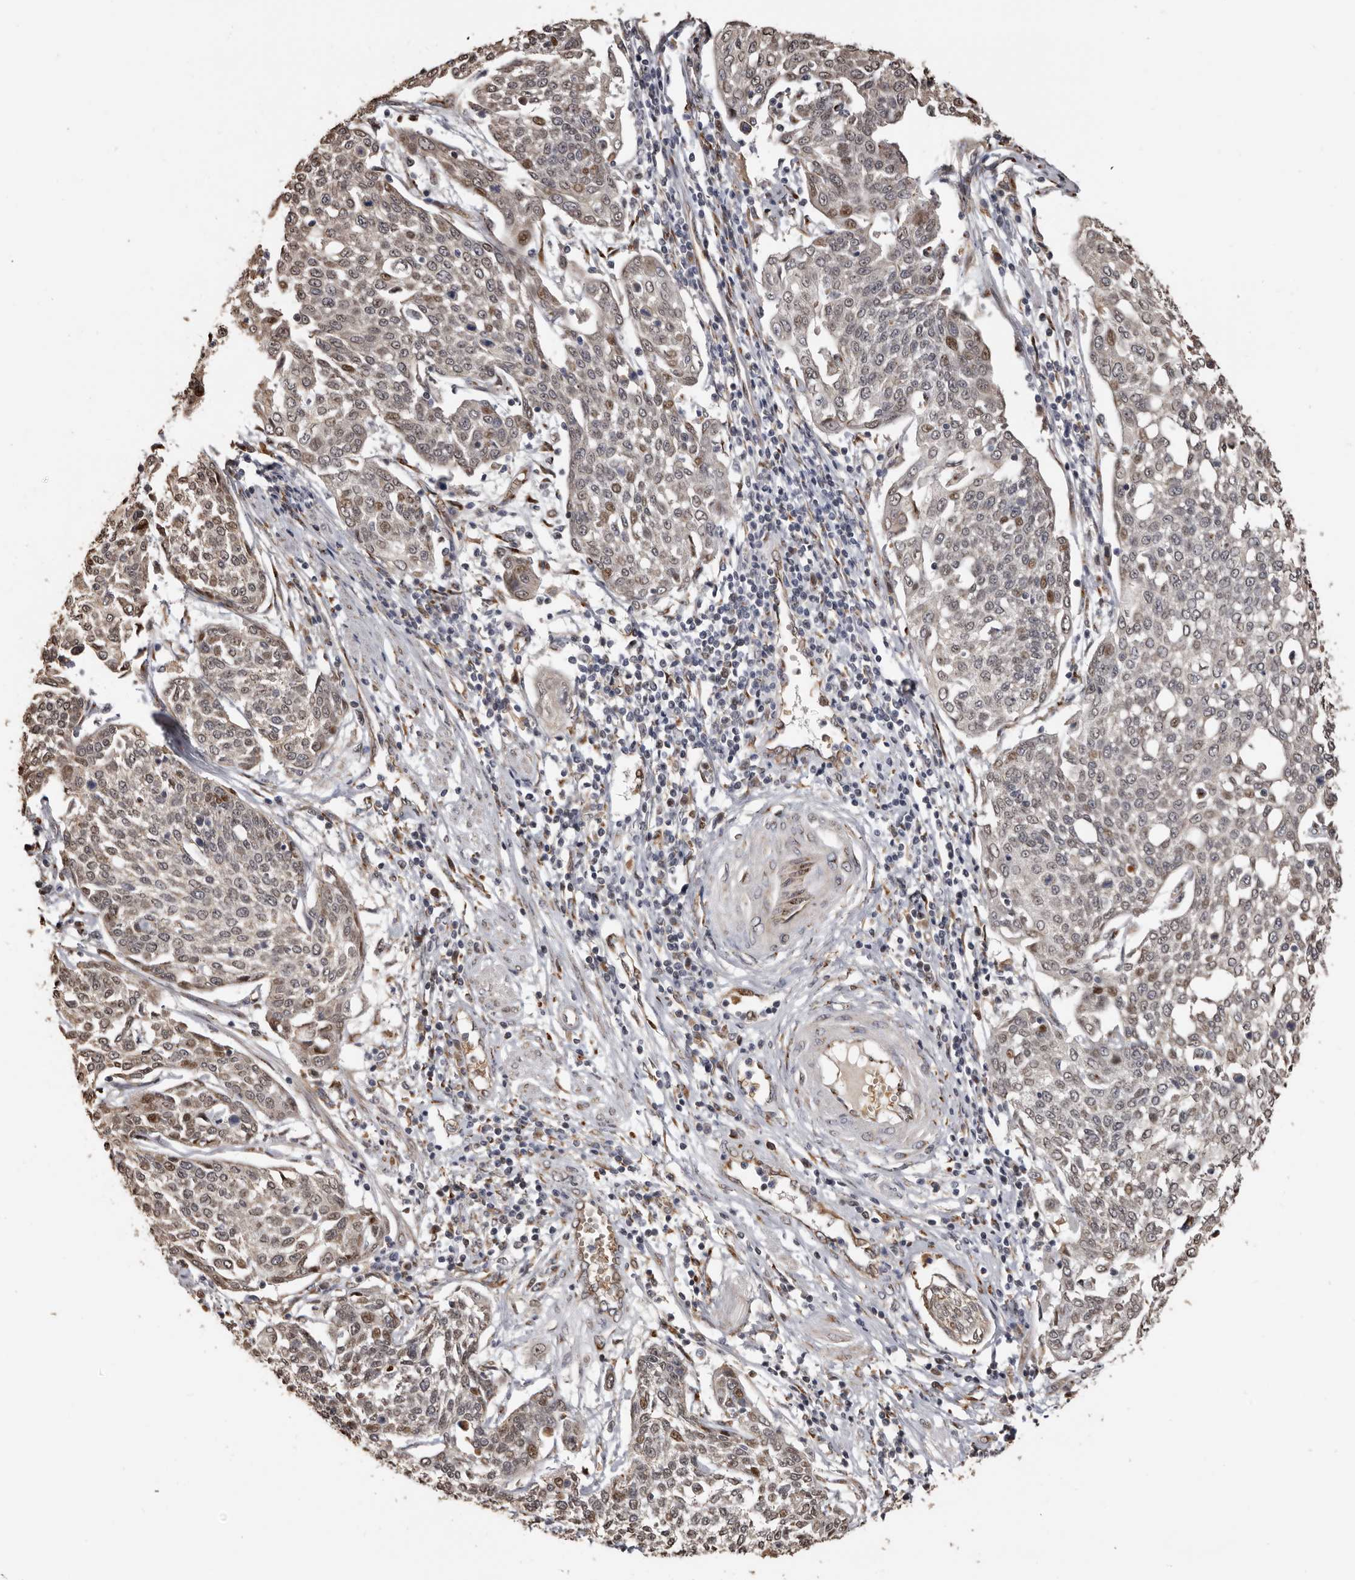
{"staining": {"intensity": "moderate", "quantity": "25%-75%", "location": "nuclear"}, "tissue": "cervical cancer", "cell_type": "Tumor cells", "image_type": "cancer", "snomed": [{"axis": "morphology", "description": "Squamous cell carcinoma, NOS"}, {"axis": "topography", "description": "Cervix"}], "caption": "DAB (3,3'-diaminobenzidine) immunohistochemical staining of human squamous cell carcinoma (cervical) reveals moderate nuclear protein expression in about 25%-75% of tumor cells. (DAB (3,3'-diaminobenzidine) IHC, brown staining for protein, blue staining for nuclei).", "gene": "ENTREP1", "patient": {"sex": "female", "age": 34}}